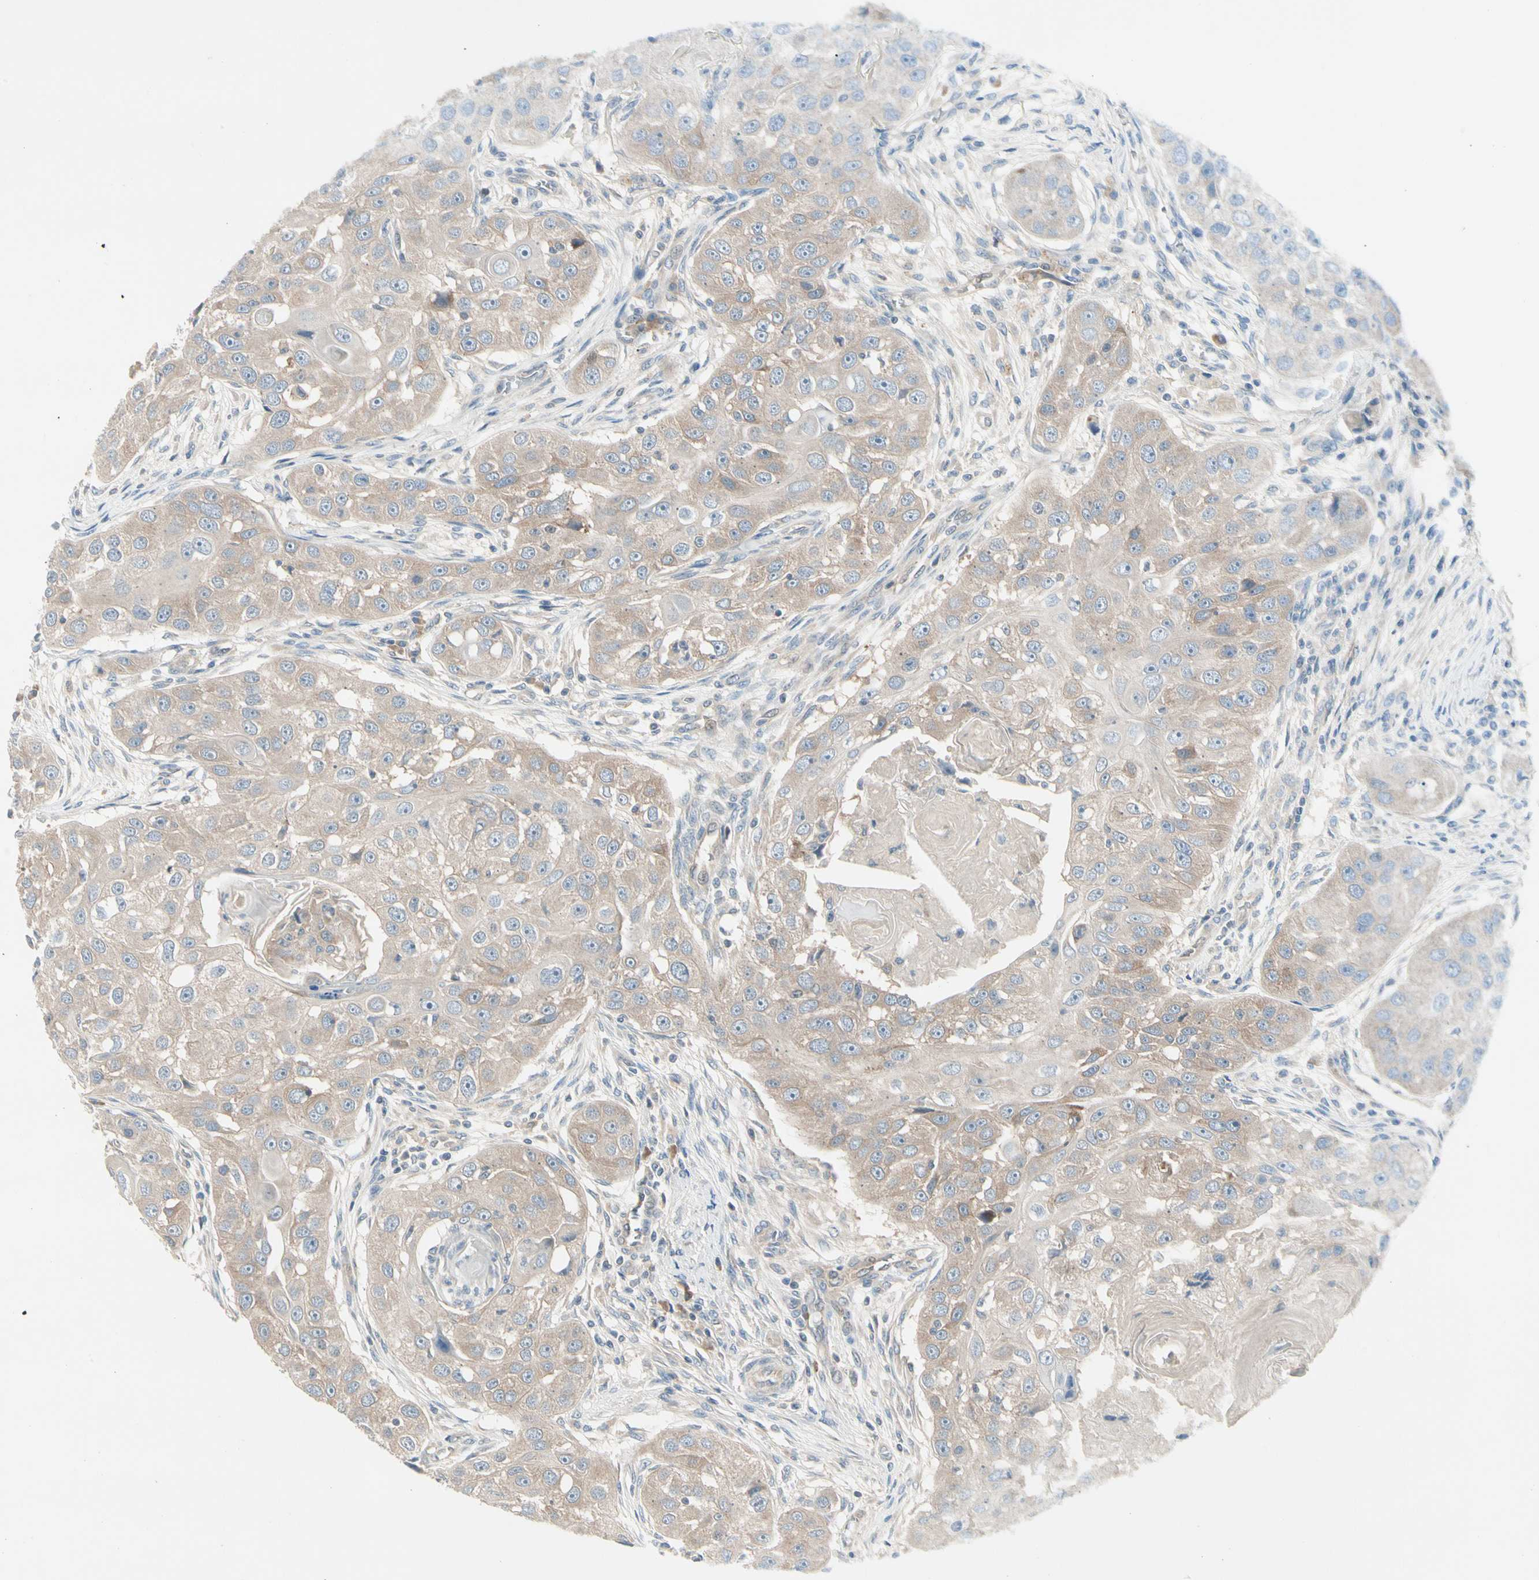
{"staining": {"intensity": "weak", "quantity": ">75%", "location": "cytoplasmic/membranous"}, "tissue": "head and neck cancer", "cell_type": "Tumor cells", "image_type": "cancer", "snomed": [{"axis": "morphology", "description": "Normal tissue, NOS"}, {"axis": "morphology", "description": "Squamous cell carcinoma, NOS"}, {"axis": "topography", "description": "Skeletal muscle"}, {"axis": "topography", "description": "Head-Neck"}], "caption": "Weak cytoplasmic/membranous positivity is seen in about >75% of tumor cells in head and neck cancer.", "gene": "IL1R1", "patient": {"sex": "male", "age": 51}}